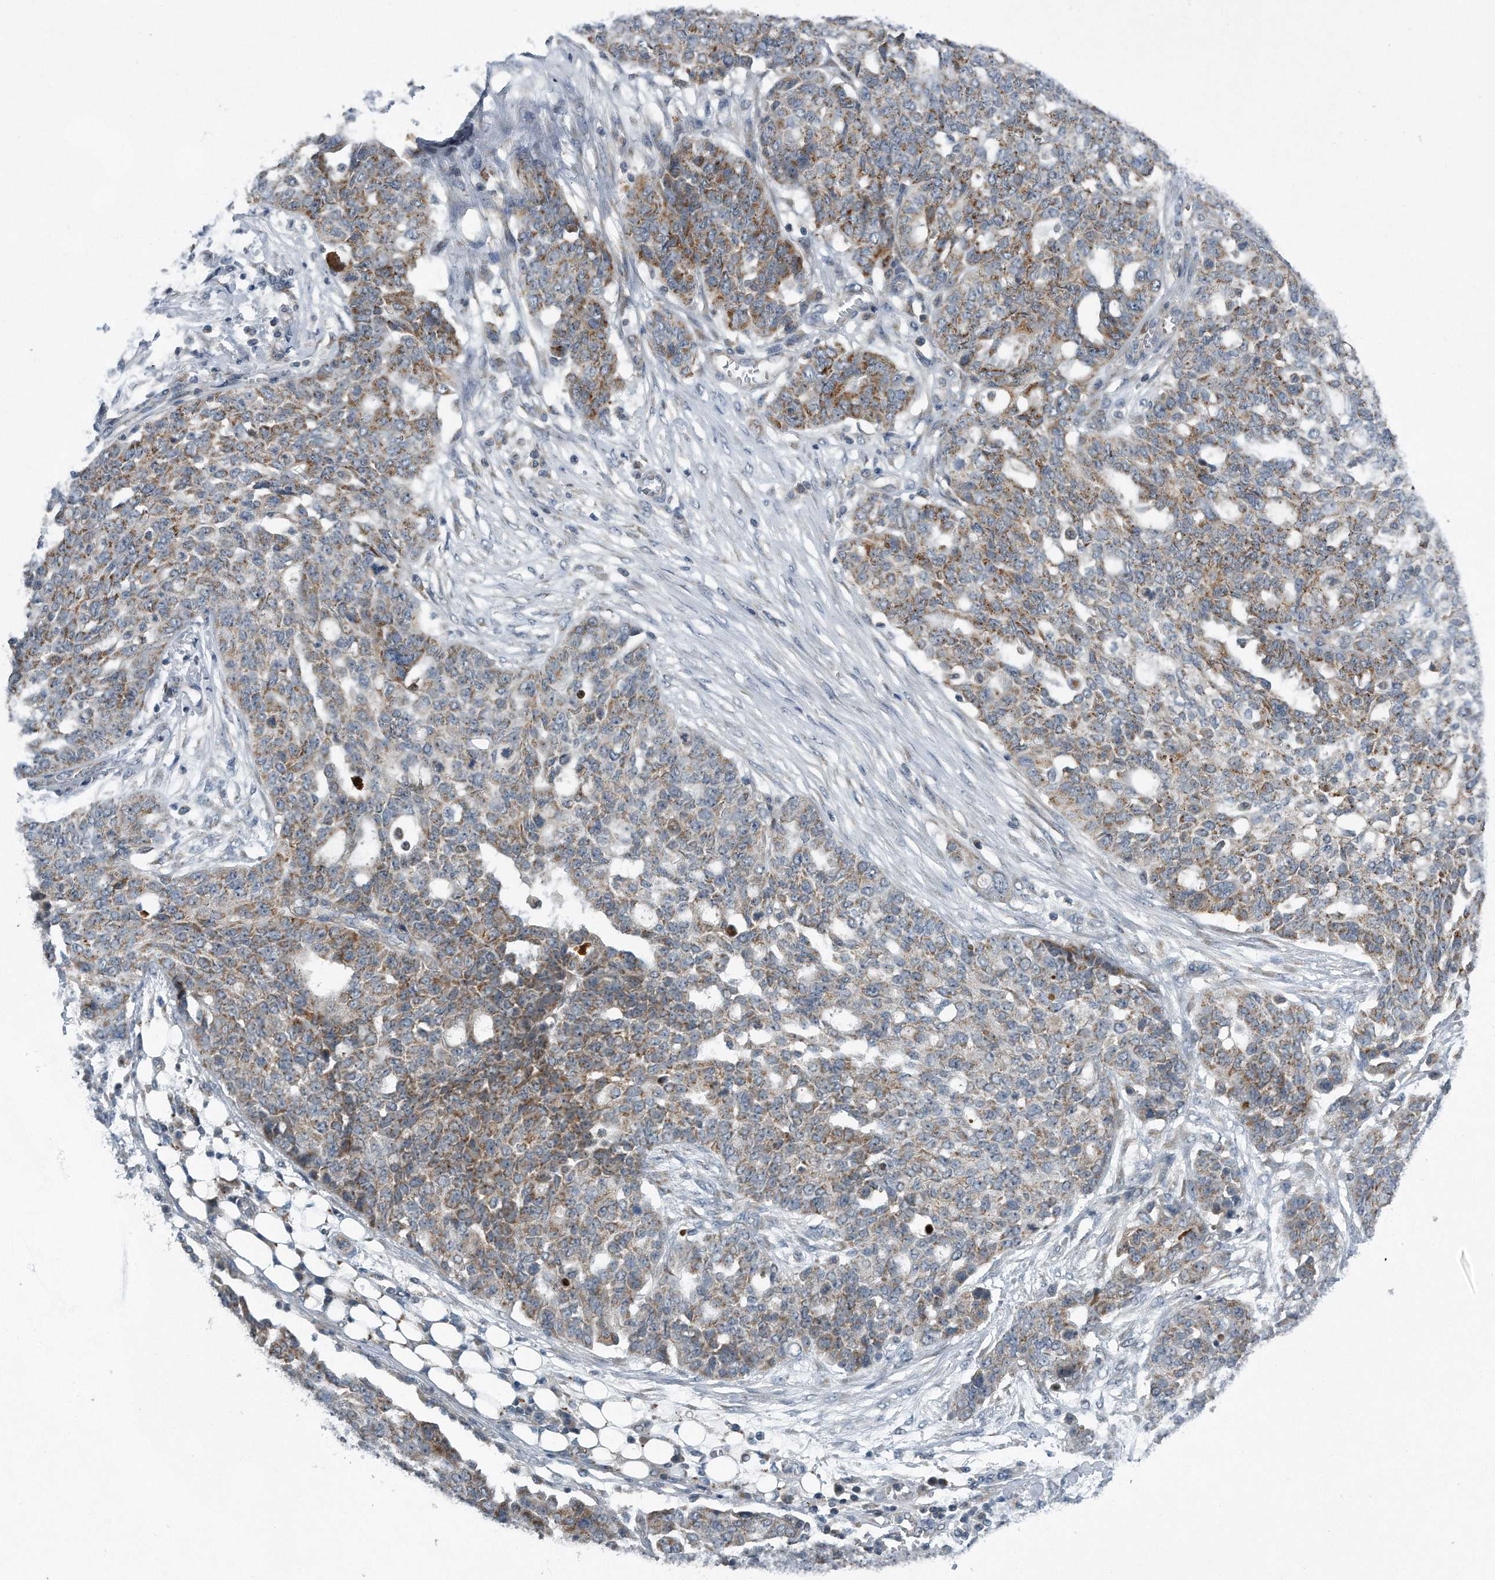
{"staining": {"intensity": "moderate", "quantity": ">75%", "location": "cytoplasmic/membranous"}, "tissue": "ovarian cancer", "cell_type": "Tumor cells", "image_type": "cancer", "snomed": [{"axis": "morphology", "description": "Cystadenocarcinoma, serous, NOS"}, {"axis": "topography", "description": "Soft tissue"}, {"axis": "topography", "description": "Ovary"}], "caption": "Ovarian serous cystadenocarcinoma was stained to show a protein in brown. There is medium levels of moderate cytoplasmic/membranous staining in about >75% of tumor cells.", "gene": "LYRM4", "patient": {"sex": "female", "age": 57}}